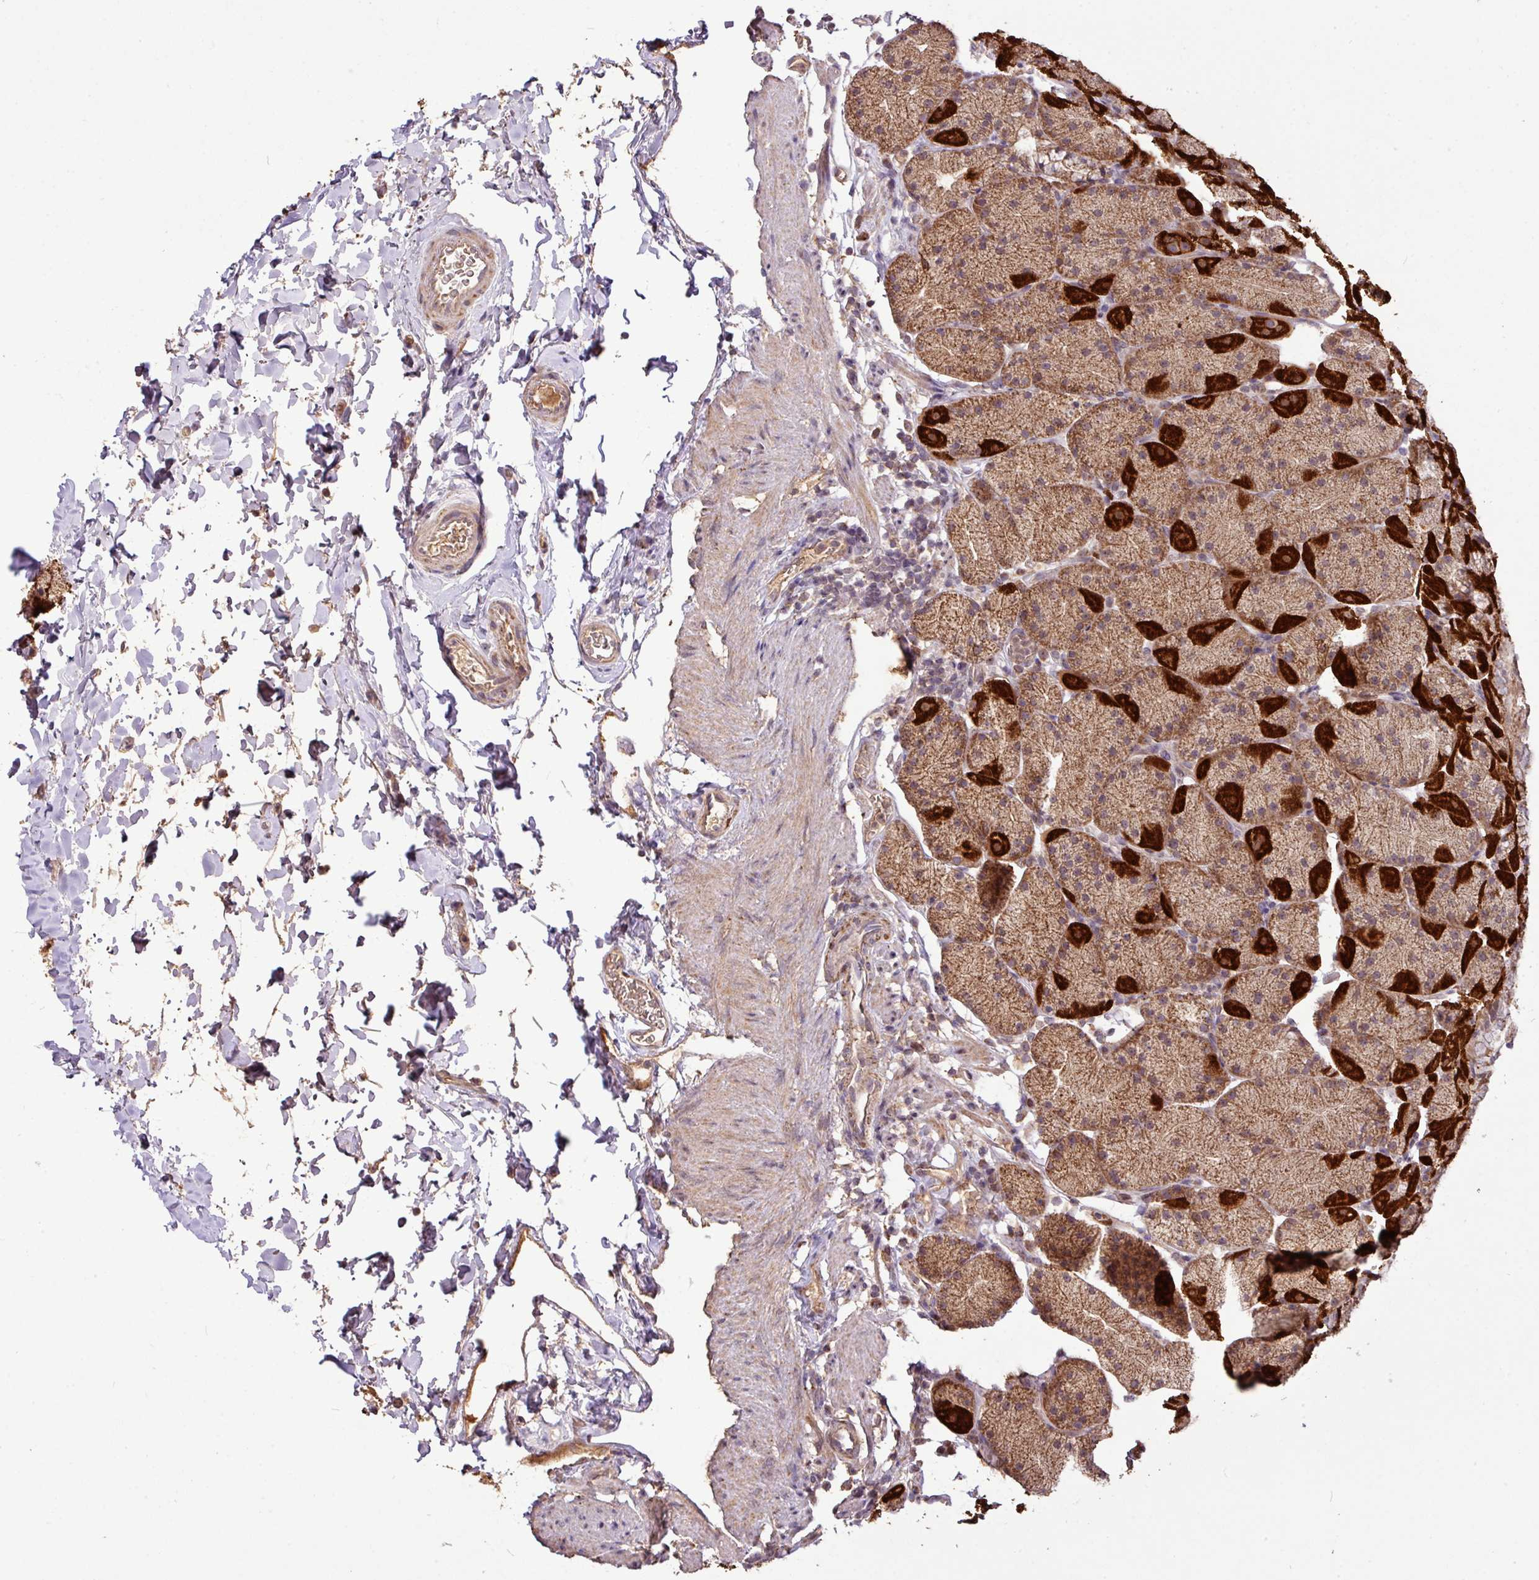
{"staining": {"intensity": "strong", "quantity": ">75%", "location": "cytoplasmic/membranous"}, "tissue": "stomach", "cell_type": "Glandular cells", "image_type": "normal", "snomed": [{"axis": "morphology", "description": "Normal tissue, NOS"}, {"axis": "topography", "description": "Stomach, upper"}, {"axis": "topography", "description": "Stomach, lower"}], "caption": "An IHC image of unremarkable tissue is shown. Protein staining in brown highlights strong cytoplasmic/membranous positivity in stomach within glandular cells.", "gene": "YPEL1", "patient": {"sex": "male", "age": 67}}